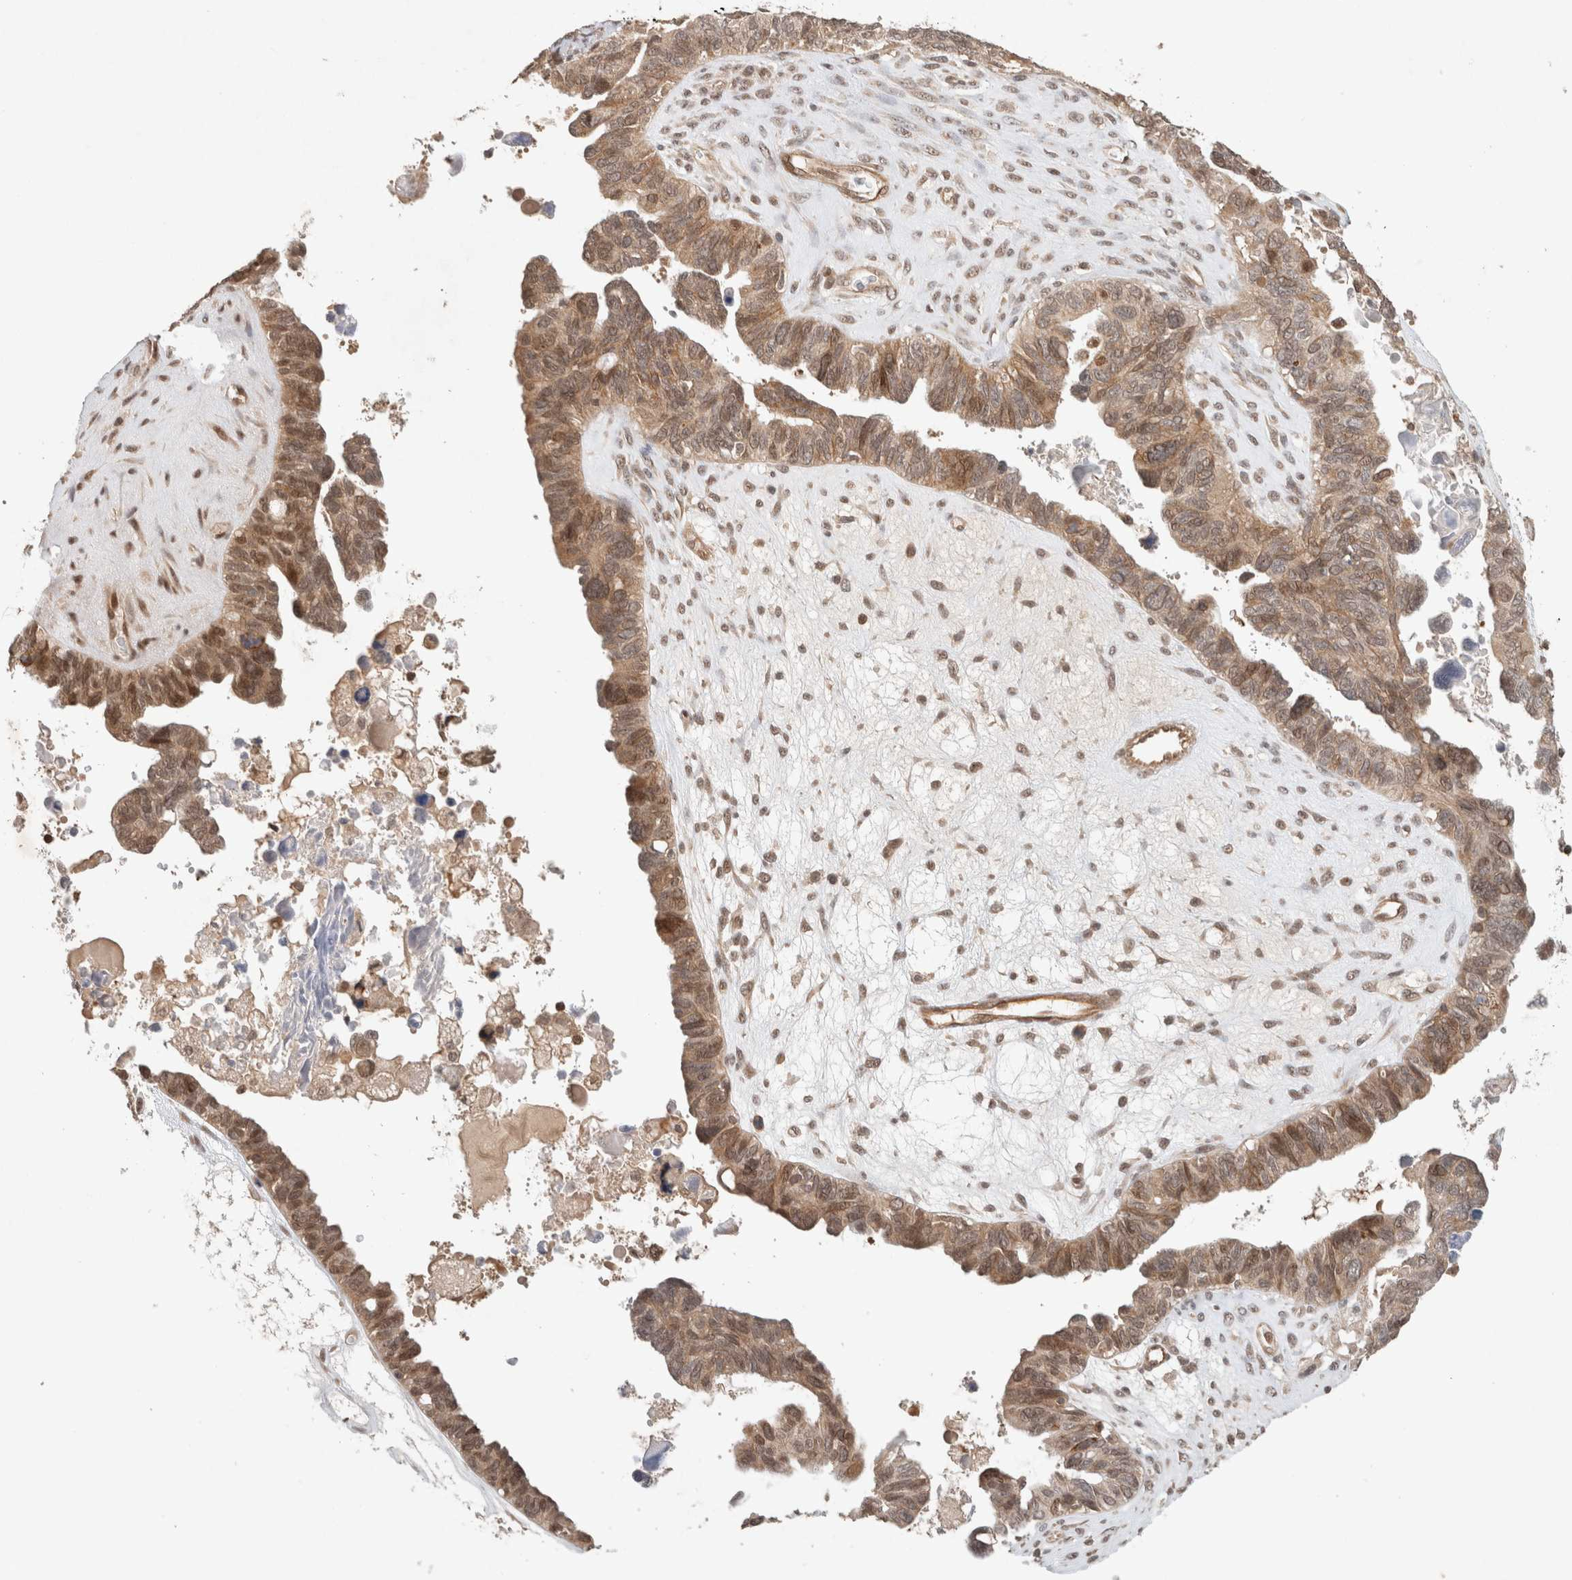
{"staining": {"intensity": "moderate", "quantity": ">75%", "location": "cytoplasmic/membranous,nuclear"}, "tissue": "ovarian cancer", "cell_type": "Tumor cells", "image_type": "cancer", "snomed": [{"axis": "morphology", "description": "Cystadenocarcinoma, serous, NOS"}, {"axis": "topography", "description": "Ovary"}], "caption": "DAB (3,3'-diaminobenzidine) immunohistochemical staining of human serous cystadenocarcinoma (ovarian) displays moderate cytoplasmic/membranous and nuclear protein positivity in about >75% of tumor cells.", "gene": "CAAP1", "patient": {"sex": "female", "age": 79}}